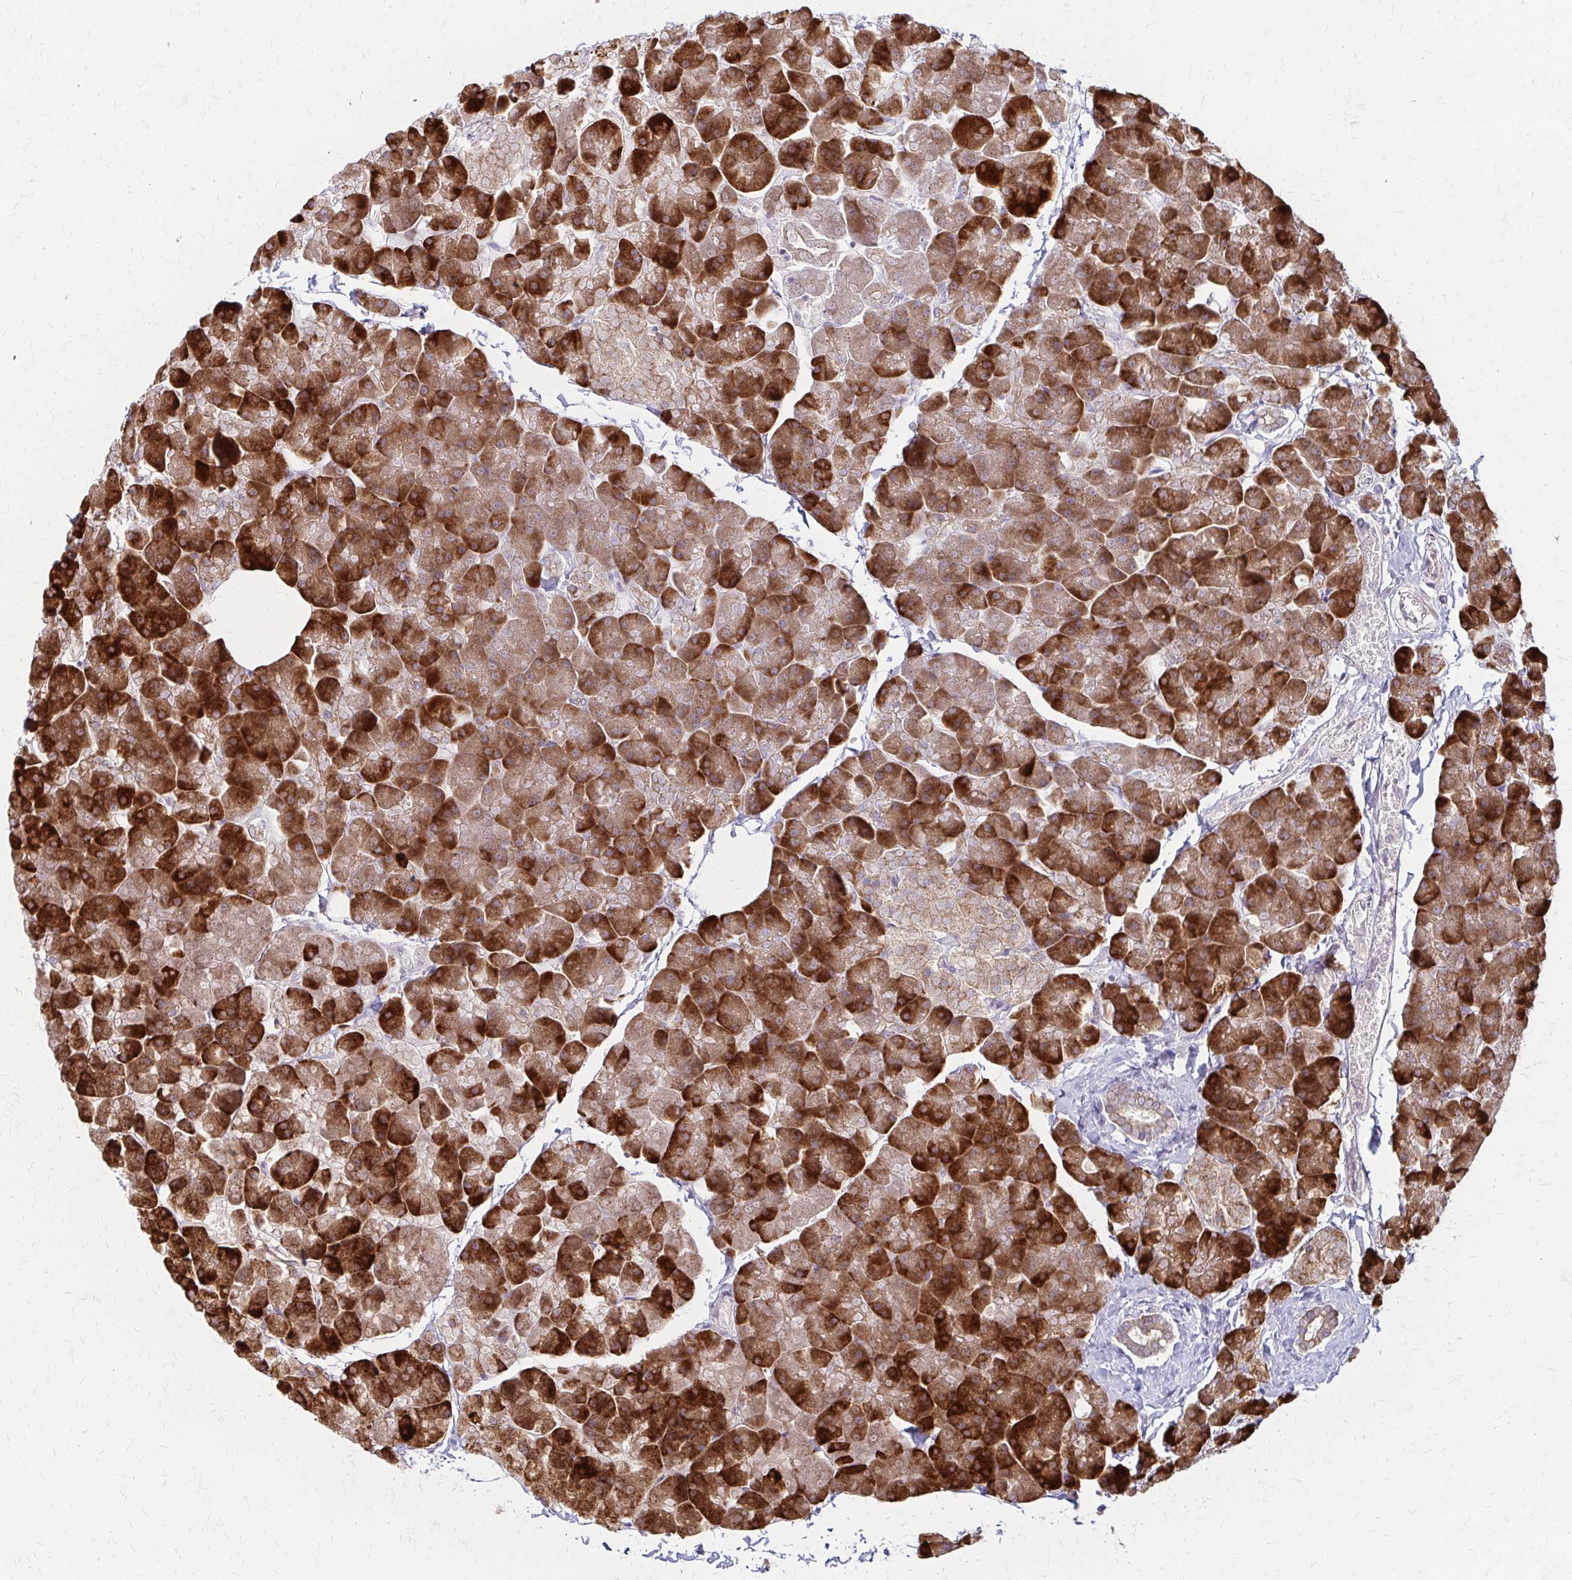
{"staining": {"intensity": "strong", "quantity": ">75%", "location": "cytoplasmic/membranous"}, "tissue": "pancreas", "cell_type": "Exocrine glandular cells", "image_type": "normal", "snomed": [{"axis": "morphology", "description": "Normal tissue, NOS"}, {"axis": "topography", "description": "Pancreas"}], "caption": "An immunohistochemistry micrograph of normal tissue is shown. Protein staining in brown labels strong cytoplasmic/membranous positivity in pancreas within exocrine glandular cells. Using DAB (3,3'-diaminobenzidine) (brown) and hematoxylin (blue) stains, captured at high magnification using brightfield microscopy.", "gene": "ZNF383", "patient": {"sex": "male", "age": 35}}